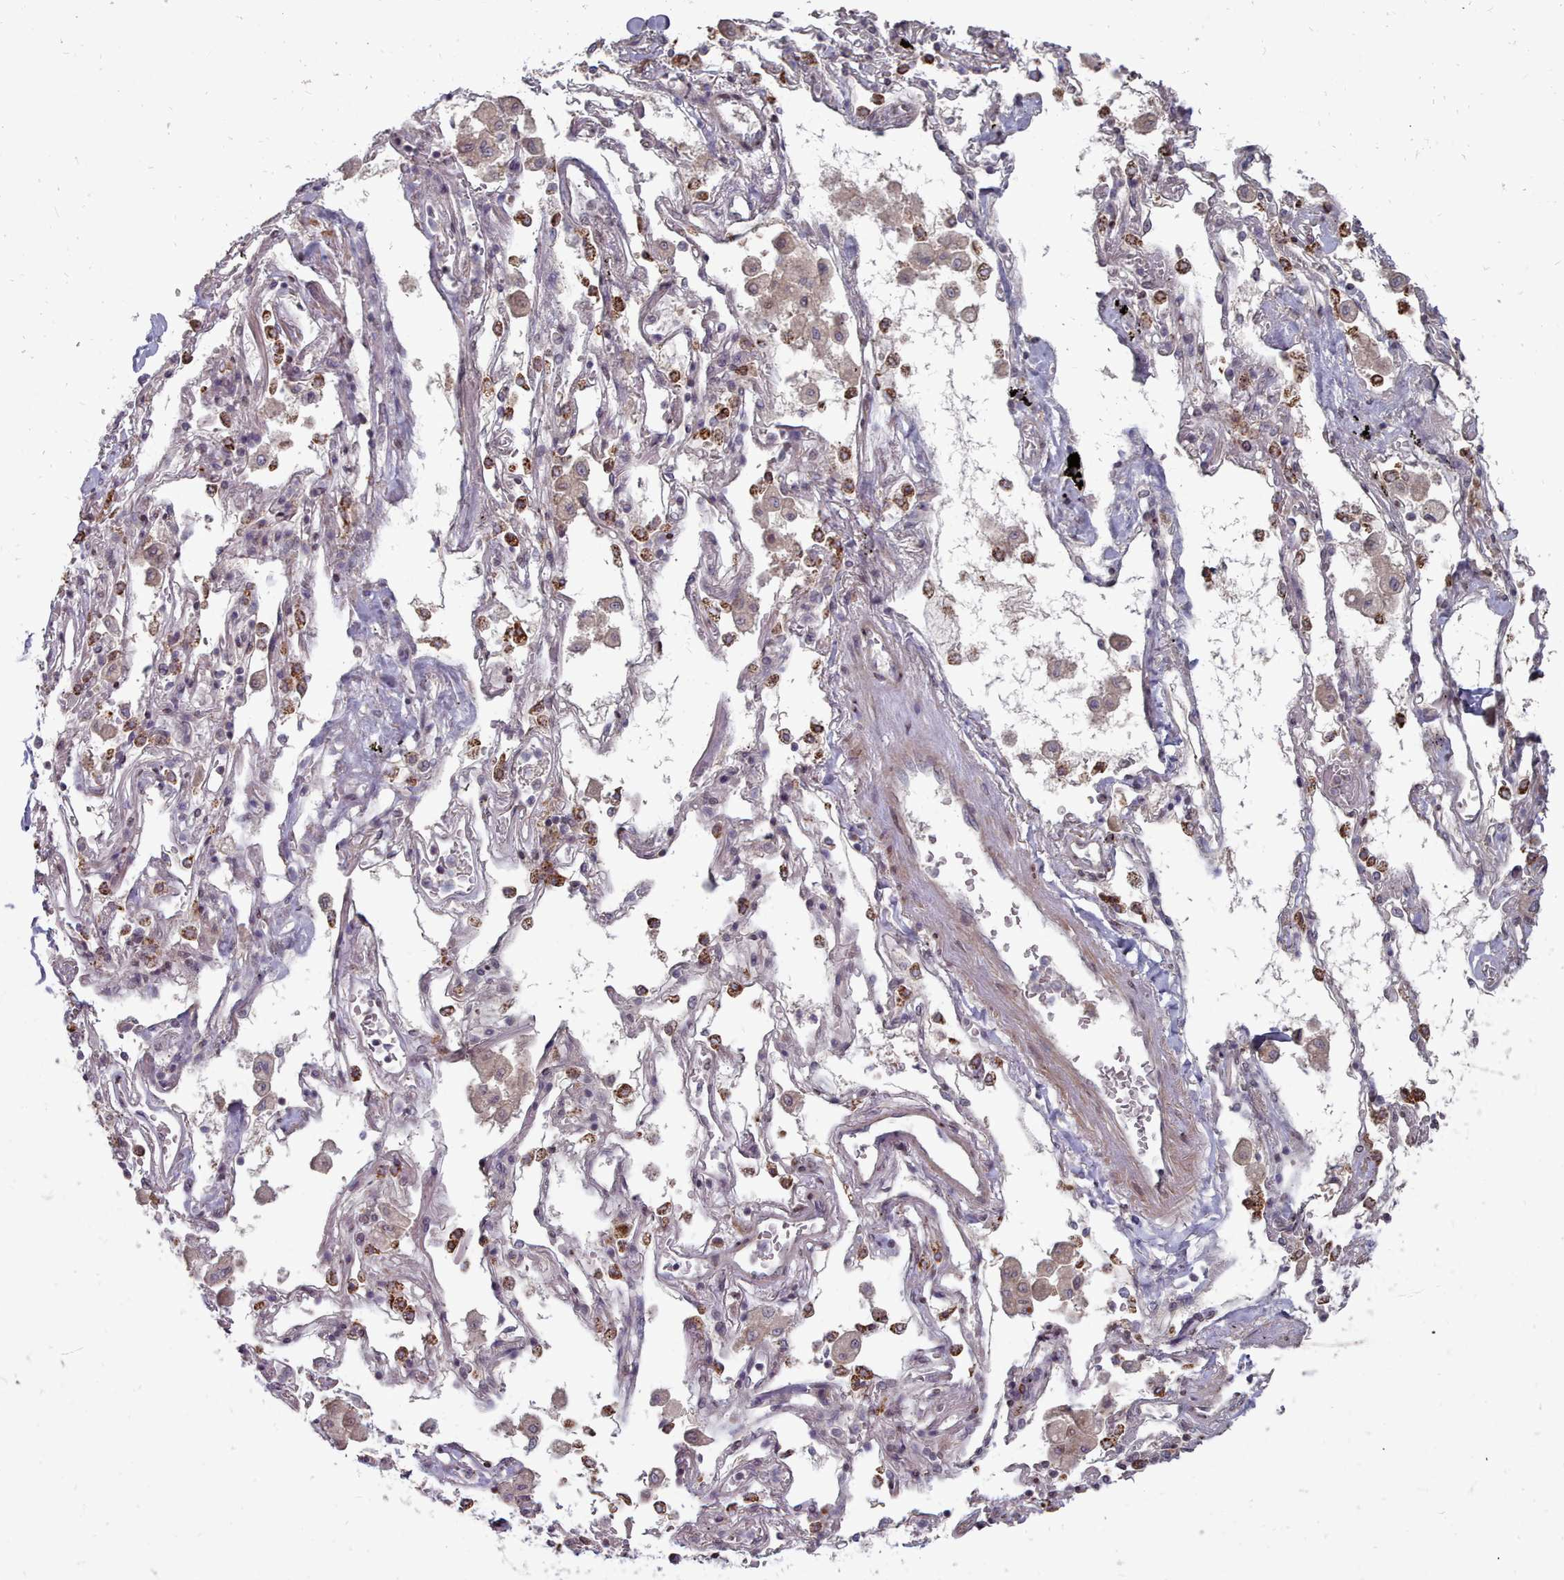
{"staining": {"intensity": "weak", "quantity": "25%-75%", "location": "cytoplasmic/membranous"}, "tissue": "adipose tissue", "cell_type": "Adipocytes", "image_type": "normal", "snomed": [{"axis": "morphology", "description": "Normal tissue, NOS"}, {"axis": "topography", "description": "Cartilage tissue"}], "caption": "Adipocytes reveal weak cytoplasmic/membranous staining in about 25%-75% of cells in normal adipose tissue. (Brightfield microscopy of DAB IHC at high magnification).", "gene": "ACKR3", "patient": {"sex": "male", "age": 73}}